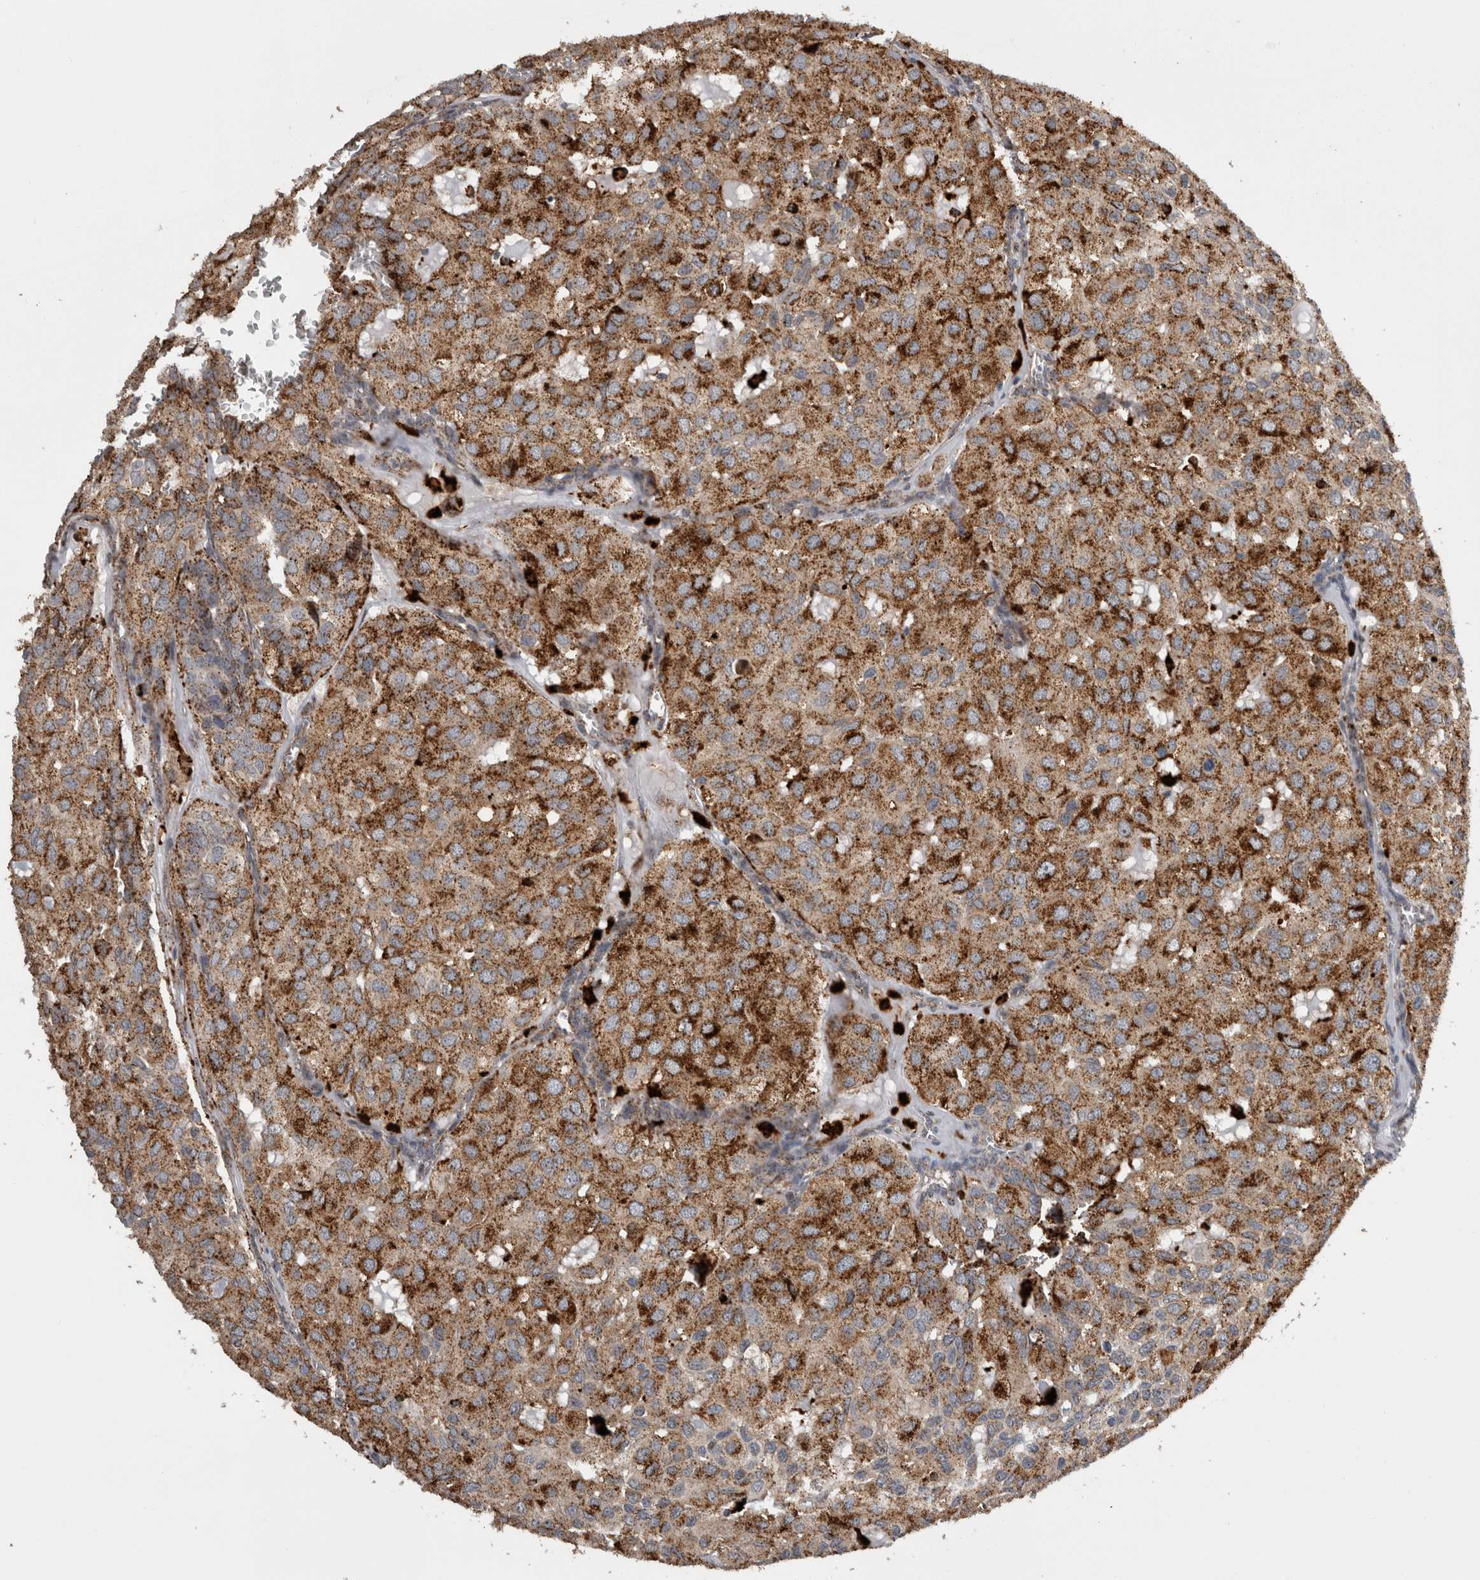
{"staining": {"intensity": "moderate", "quantity": ">75%", "location": "cytoplasmic/membranous"}, "tissue": "head and neck cancer", "cell_type": "Tumor cells", "image_type": "cancer", "snomed": [{"axis": "morphology", "description": "Adenocarcinoma, NOS"}, {"axis": "topography", "description": "Salivary gland, NOS"}, {"axis": "topography", "description": "Head-Neck"}], "caption": "Immunohistochemical staining of human head and neck adenocarcinoma exhibits moderate cytoplasmic/membranous protein expression in about >75% of tumor cells.", "gene": "CTSZ", "patient": {"sex": "female", "age": 76}}